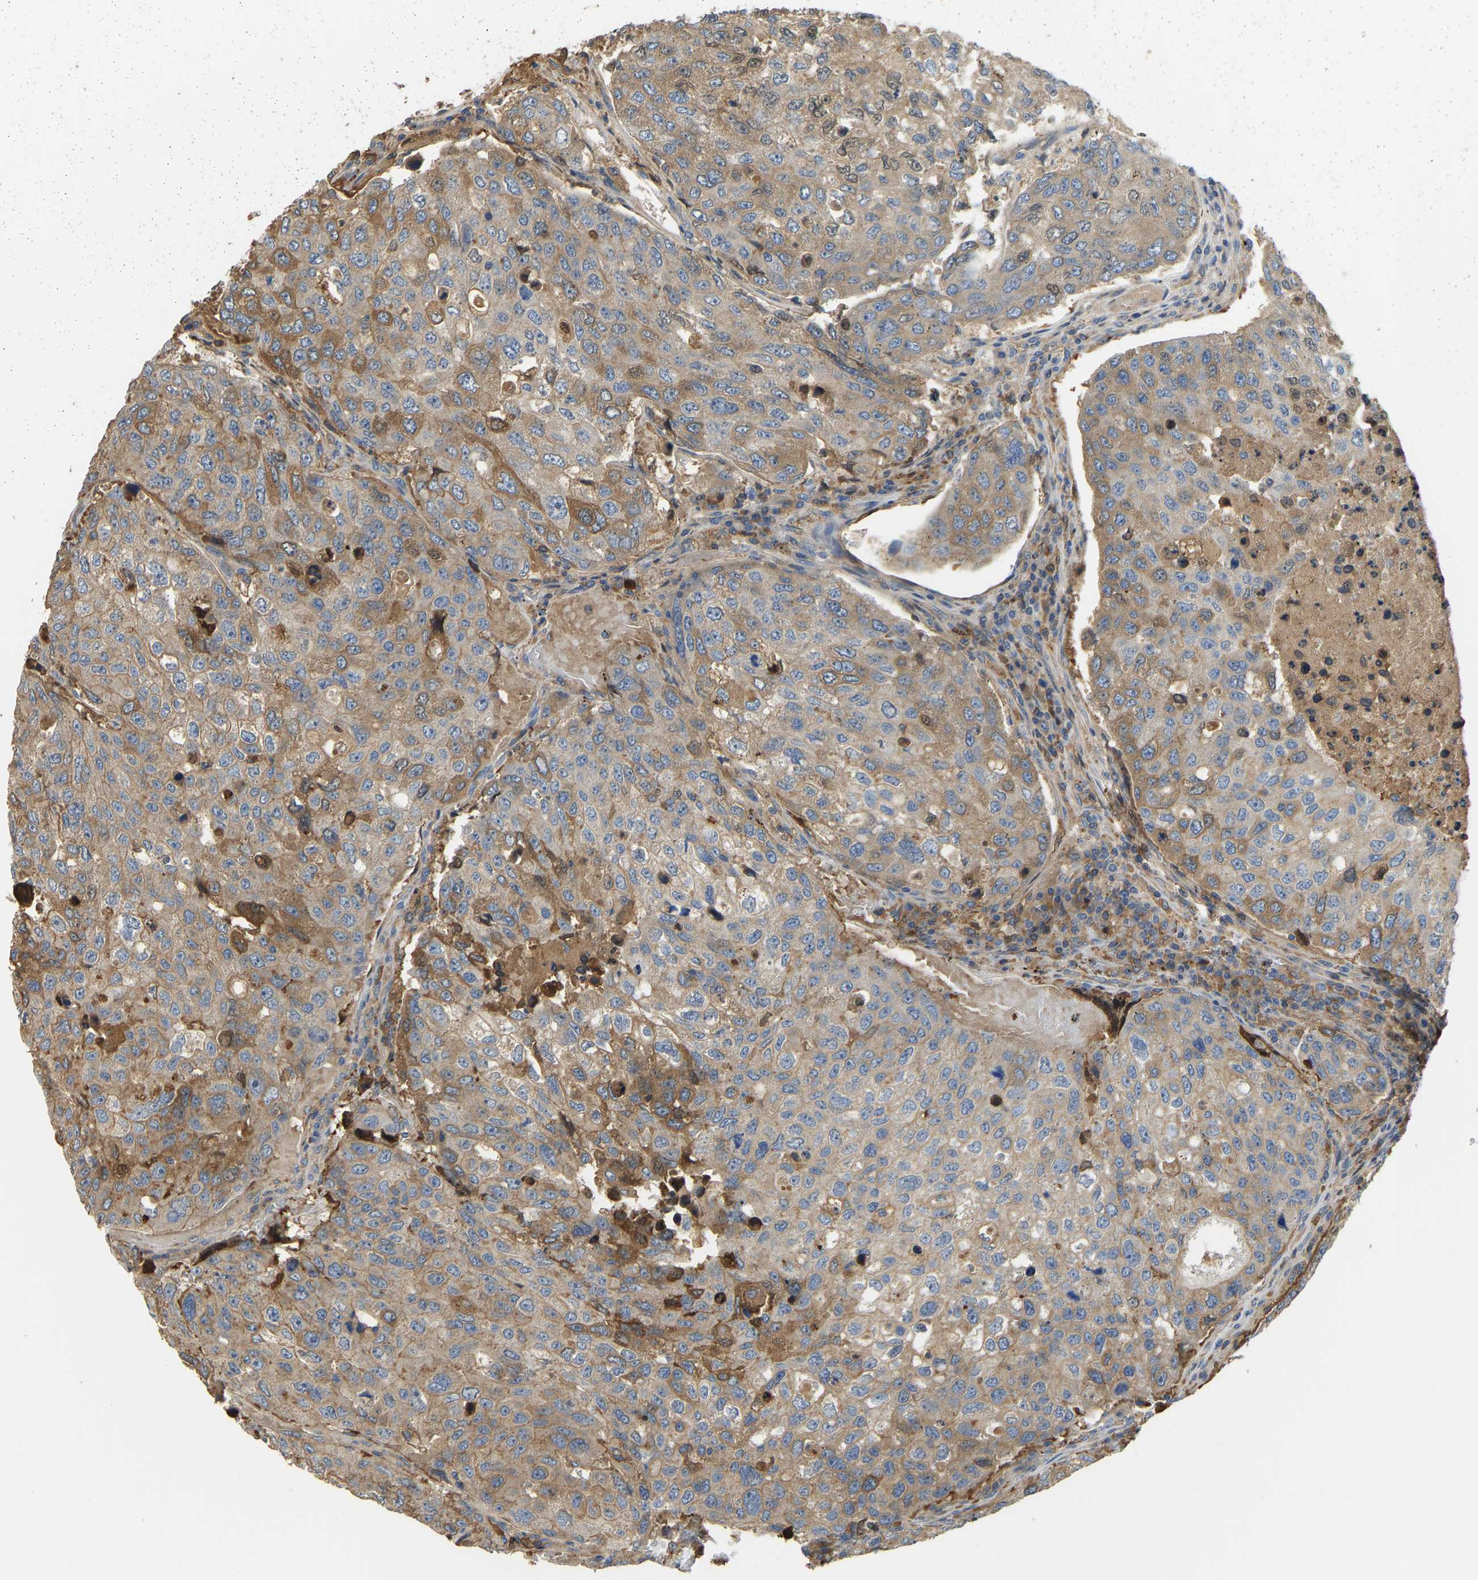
{"staining": {"intensity": "moderate", "quantity": "<25%", "location": "cytoplasmic/membranous,nuclear"}, "tissue": "urothelial cancer", "cell_type": "Tumor cells", "image_type": "cancer", "snomed": [{"axis": "morphology", "description": "Urothelial carcinoma, High grade"}, {"axis": "topography", "description": "Lymph node"}, {"axis": "topography", "description": "Urinary bladder"}], "caption": "IHC of human urothelial cancer demonstrates low levels of moderate cytoplasmic/membranous and nuclear expression in approximately <25% of tumor cells. The staining was performed using DAB (3,3'-diaminobenzidine), with brown indicating positive protein expression. Nuclei are stained blue with hematoxylin.", "gene": "VCPKMT", "patient": {"sex": "male", "age": 51}}